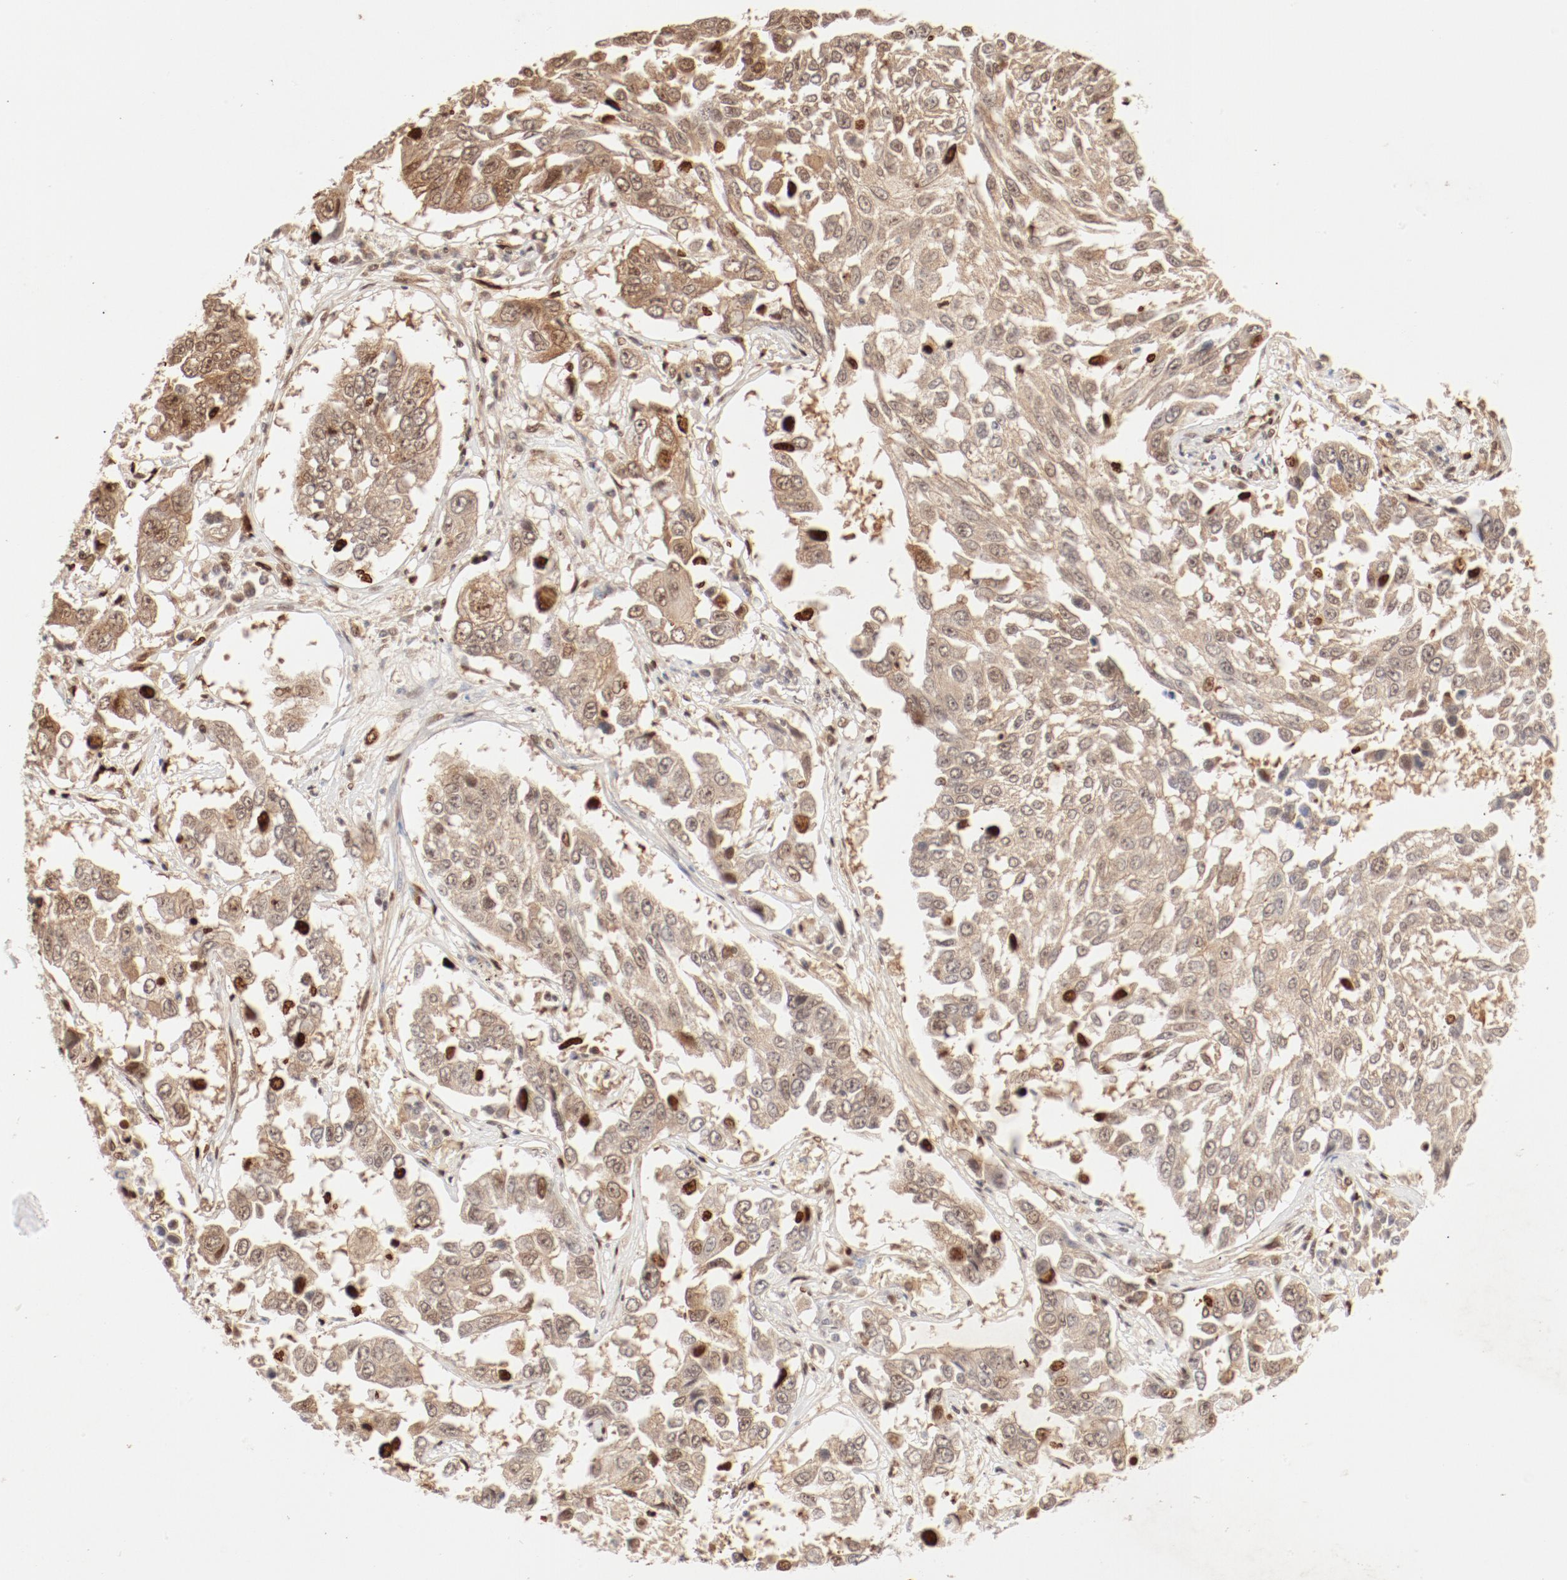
{"staining": {"intensity": "strong", "quantity": ">75%", "location": "cytoplasmic/membranous,nuclear"}, "tissue": "lung cancer", "cell_type": "Tumor cells", "image_type": "cancer", "snomed": [{"axis": "morphology", "description": "Squamous cell carcinoma, NOS"}, {"axis": "topography", "description": "Lung"}], "caption": "Immunohistochemical staining of human lung squamous cell carcinoma reveals strong cytoplasmic/membranous and nuclear protein positivity in about >75% of tumor cells.", "gene": "FAM50A", "patient": {"sex": "male", "age": 71}}